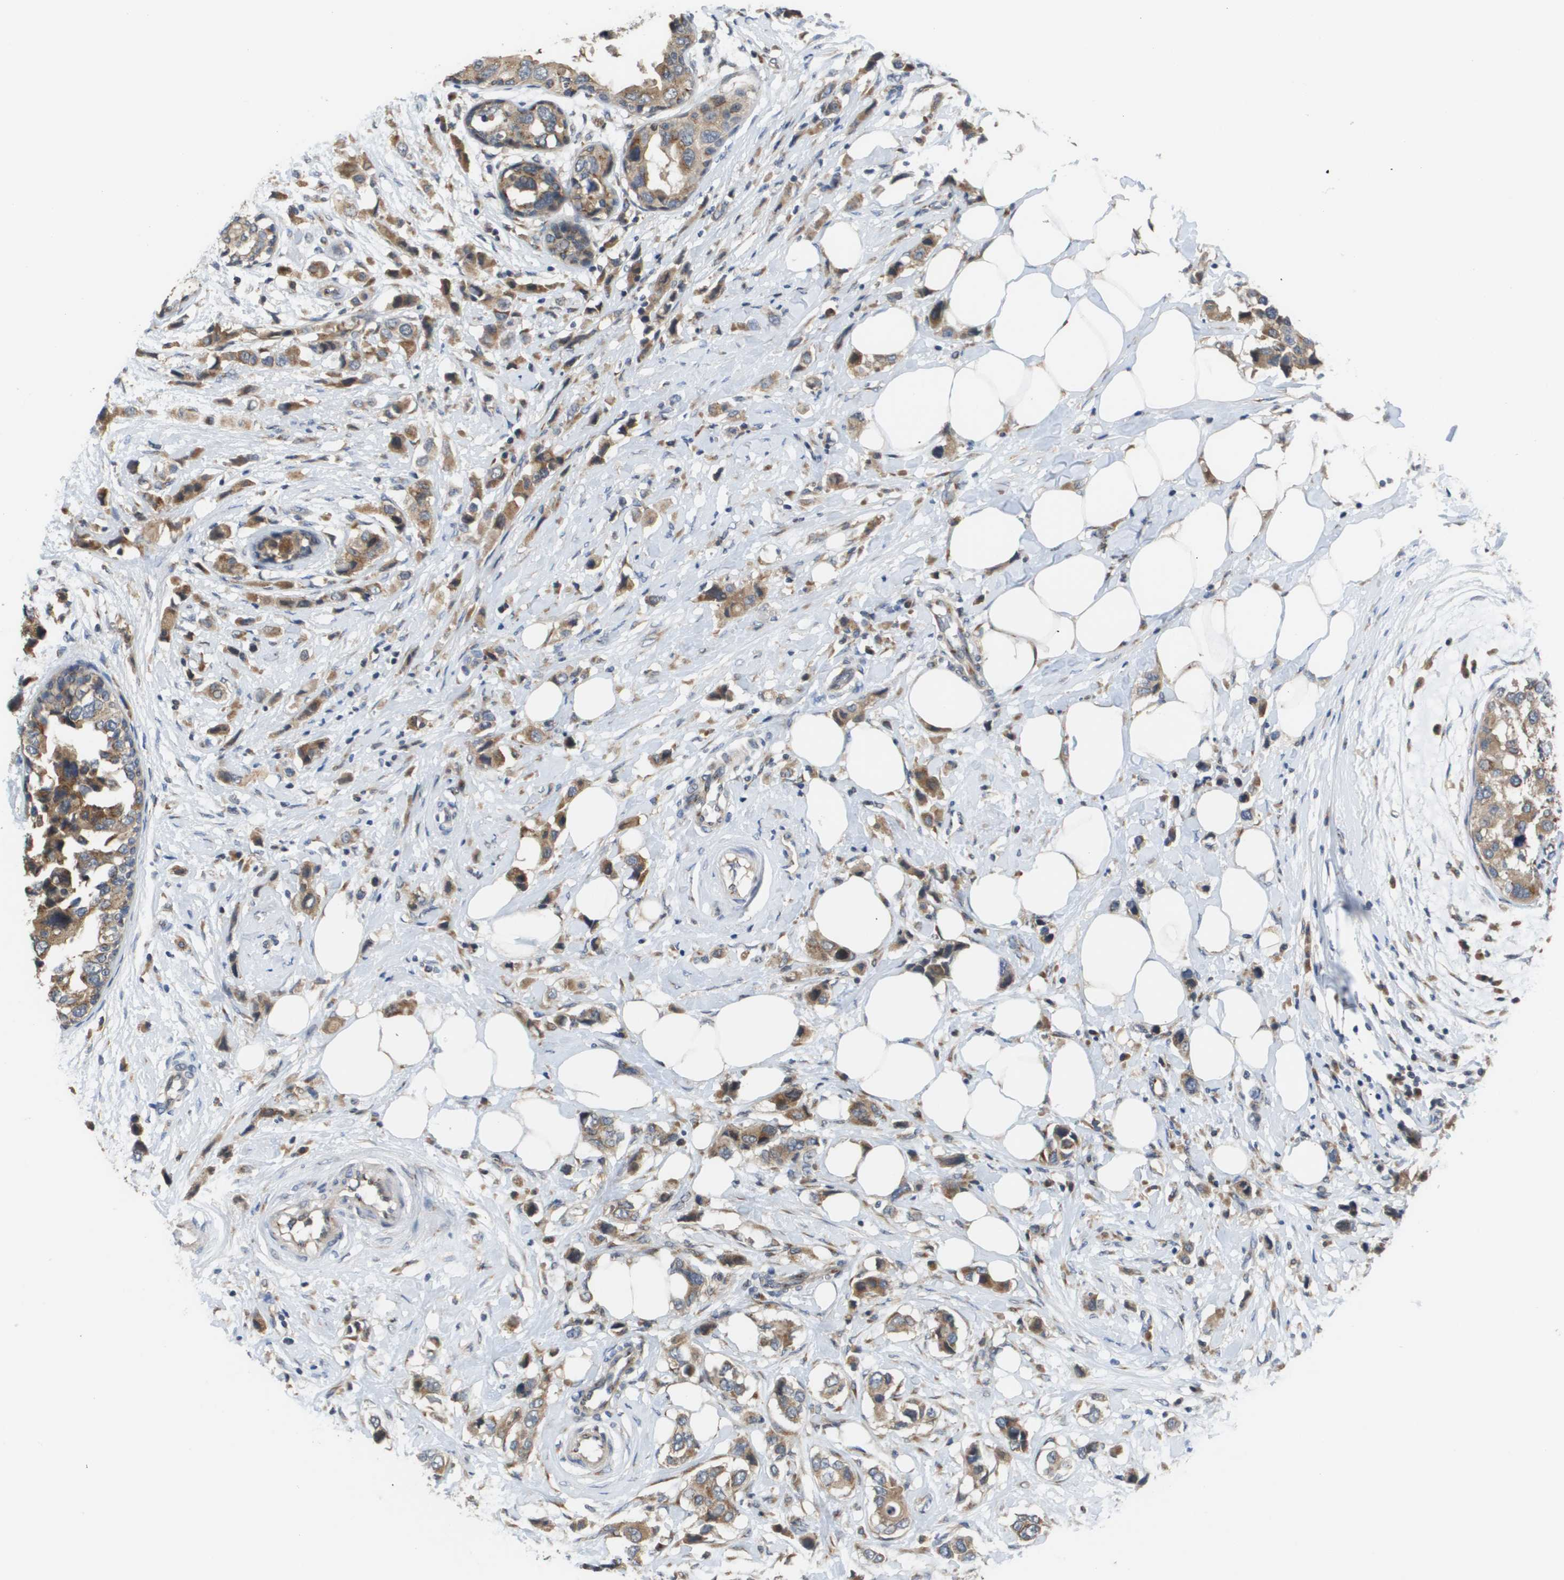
{"staining": {"intensity": "moderate", "quantity": ">75%", "location": "cytoplasmic/membranous"}, "tissue": "breast cancer", "cell_type": "Tumor cells", "image_type": "cancer", "snomed": [{"axis": "morphology", "description": "Normal tissue, NOS"}, {"axis": "morphology", "description": "Duct carcinoma"}, {"axis": "topography", "description": "Breast"}], "caption": "Human intraductal carcinoma (breast) stained for a protein (brown) exhibits moderate cytoplasmic/membranous positive expression in approximately >75% of tumor cells.", "gene": "PCK1", "patient": {"sex": "female", "age": 50}}